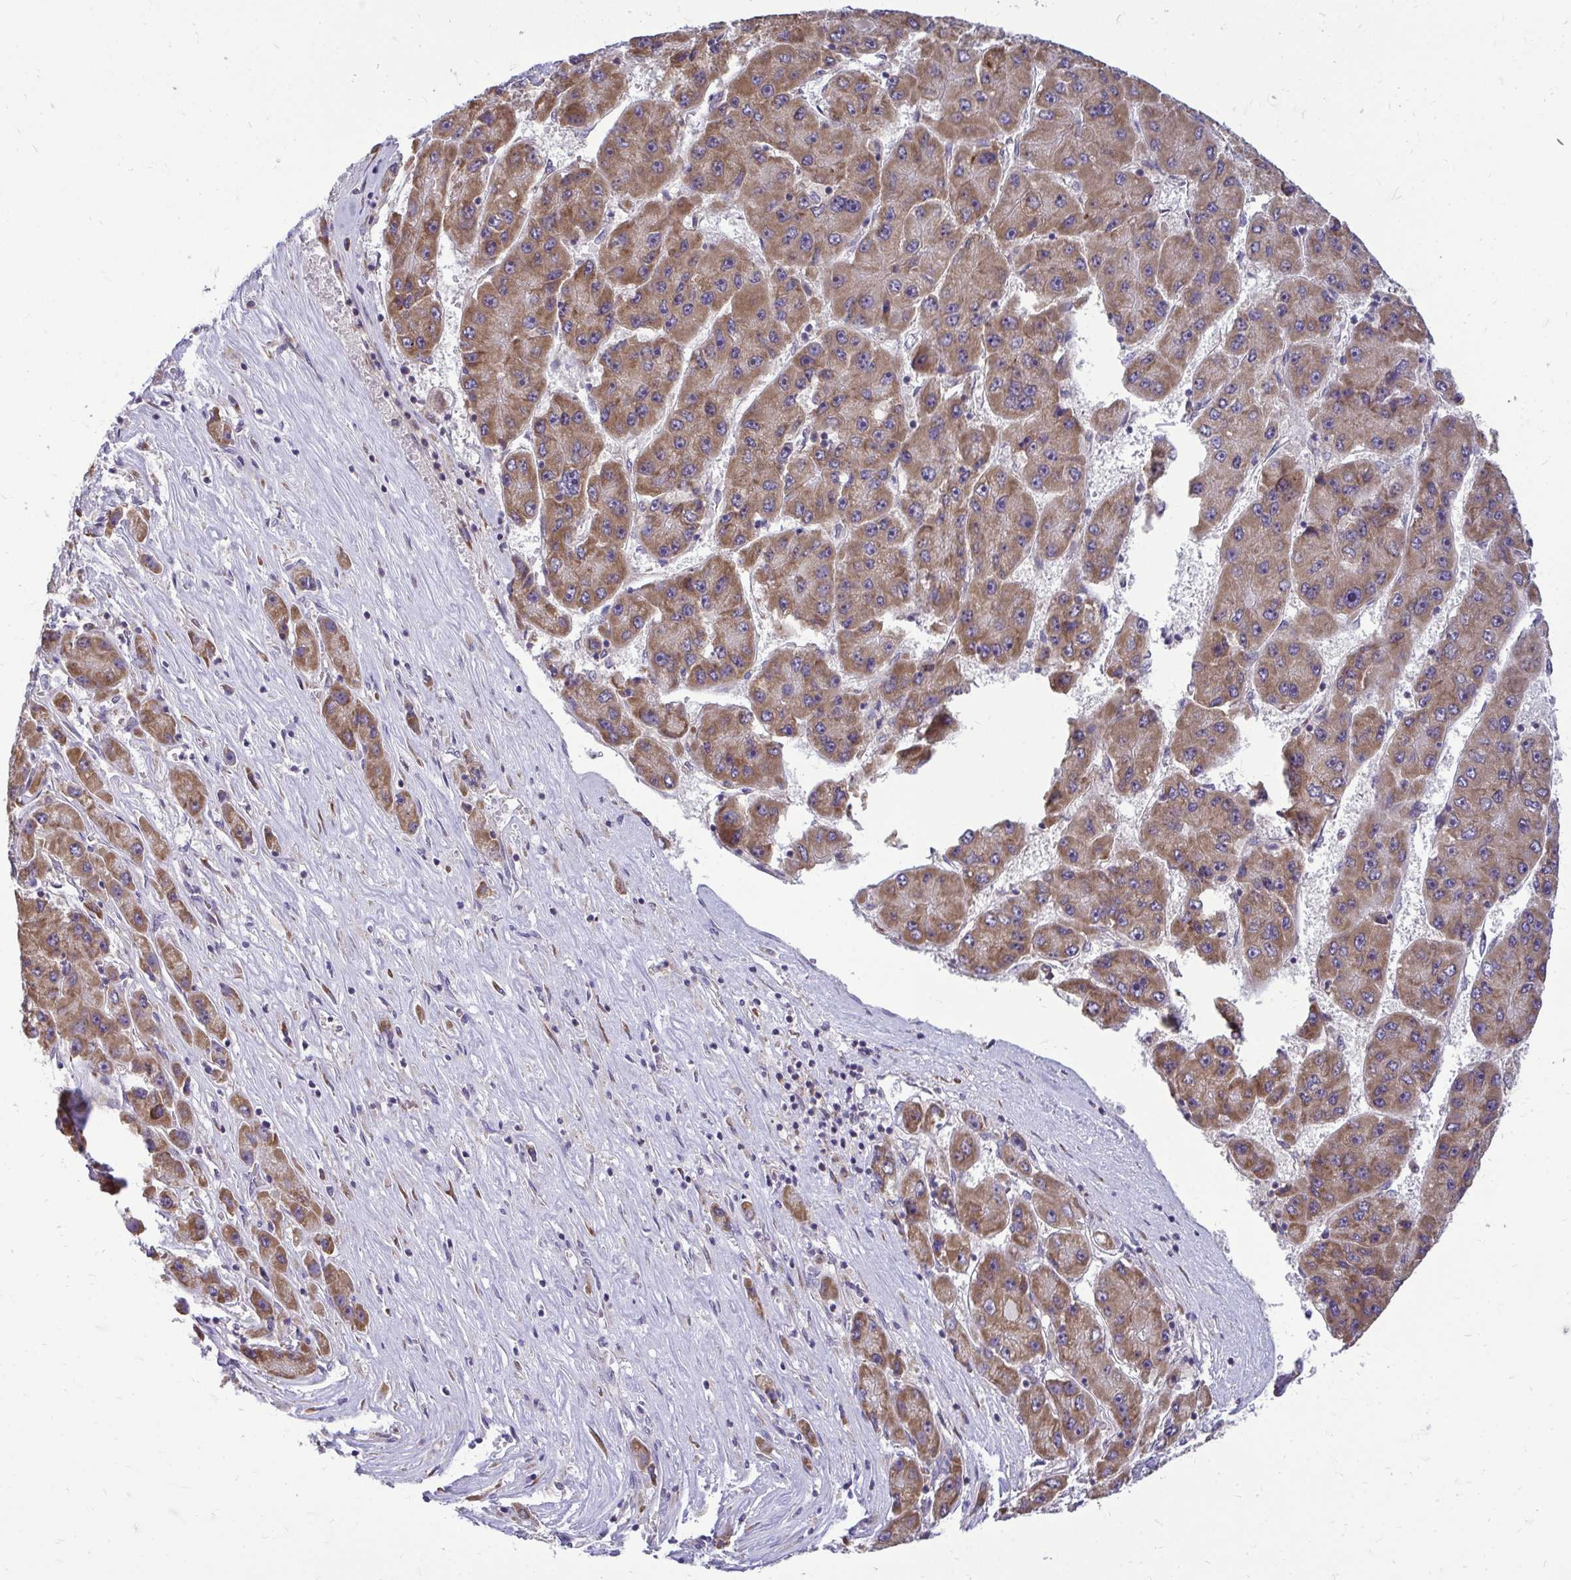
{"staining": {"intensity": "moderate", "quantity": ">75%", "location": "cytoplasmic/membranous"}, "tissue": "liver cancer", "cell_type": "Tumor cells", "image_type": "cancer", "snomed": [{"axis": "morphology", "description": "Carcinoma, Hepatocellular, NOS"}, {"axis": "topography", "description": "Liver"}], "caption": "Immunohistochemistry (DAB) staining of hepatocellular carcinoma (liver) demonstrates moderate cytoplasmic/membranous protein staining in approximately >75% of tumor cells. The staining was performed using DAB, with brown indicating positive protein expression. Nuclei are stained blue with hematoxylin.", "gene": "RPLP2", "patient": {"sex": "female", "age": 61}}